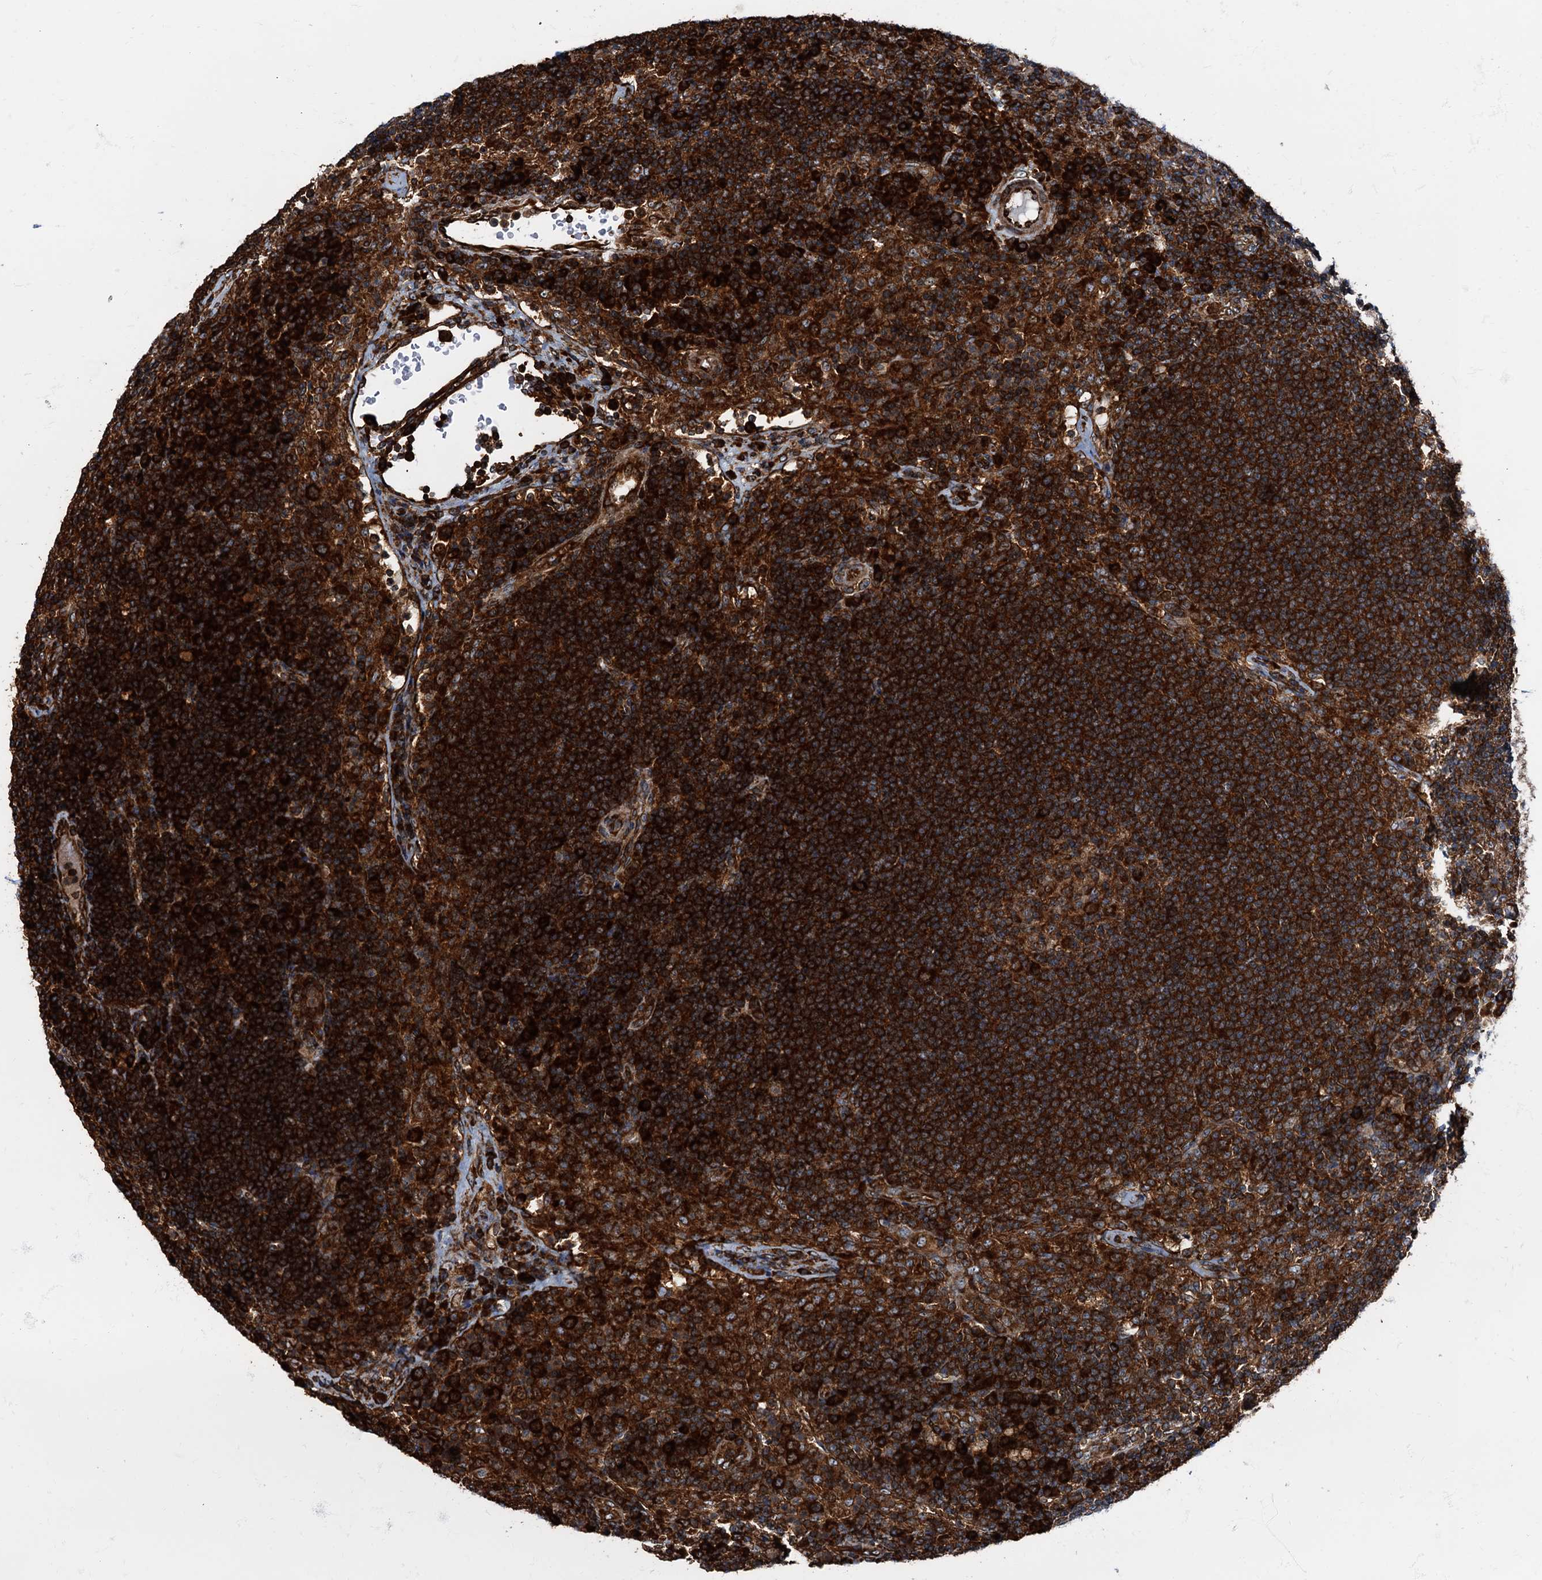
{"staining": {"intensity": "strong", "quantity": ">75%", "location": "cytoplasmic/membranous"}, "tissue": "lymph node", "cell_type": "Germinal center cells", "image_type": "normal", "snomed": [{"axis": "morphology", "description": "Normal tissue, NOS"}, {"axis": "topography", "description": "Lymph node"}], "caption": "Immunohistochemical staining of normal human lymph node reveals high levels of strong cytoplasmic/membranous positivity in about >75% of germinal center cells. (Brightfield microscopy of DAB IHC at high magnification).", "gene": "ATP2C1", "patient": {"sex": "female", "age": 70}}